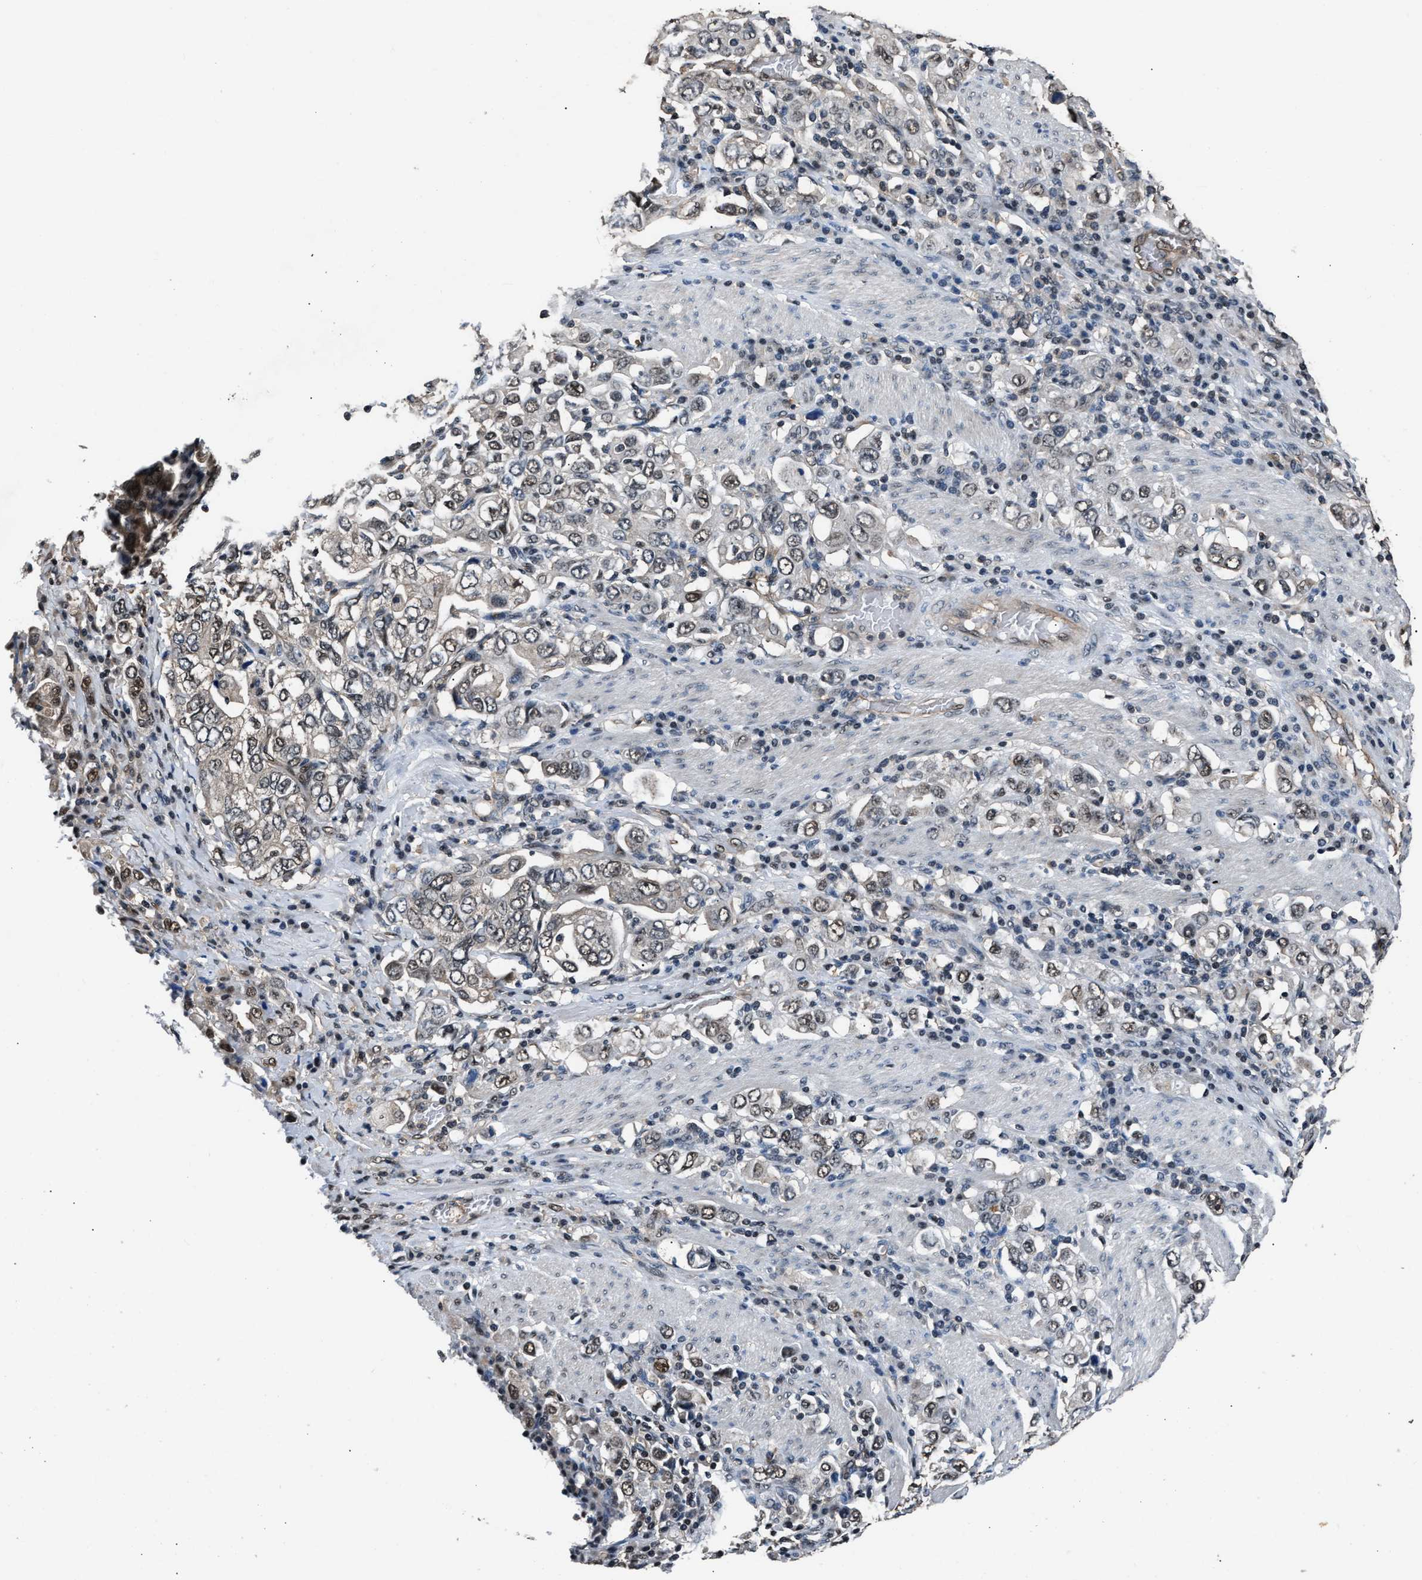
{"staining": {"intensity": "weak", "quantity": ">75%", "location": "nuclear"}, "tissue": "stomach cancer", "cell_type": "Tumor cells", "image_type": "cancer", "snomed": [{"axis": "morphology", "description": "Adenocarcinoma, NOS"}, {"axis": "topography", "description": "Stomach, upper"}], "caption": "Stomach adenocarcinoma stained with a brown dye exhibits weak nuclear positive positivity in approximately >75% of tumor cells.", "gene": "DFFA", "patient": {"sex": "male", "age": 62}}